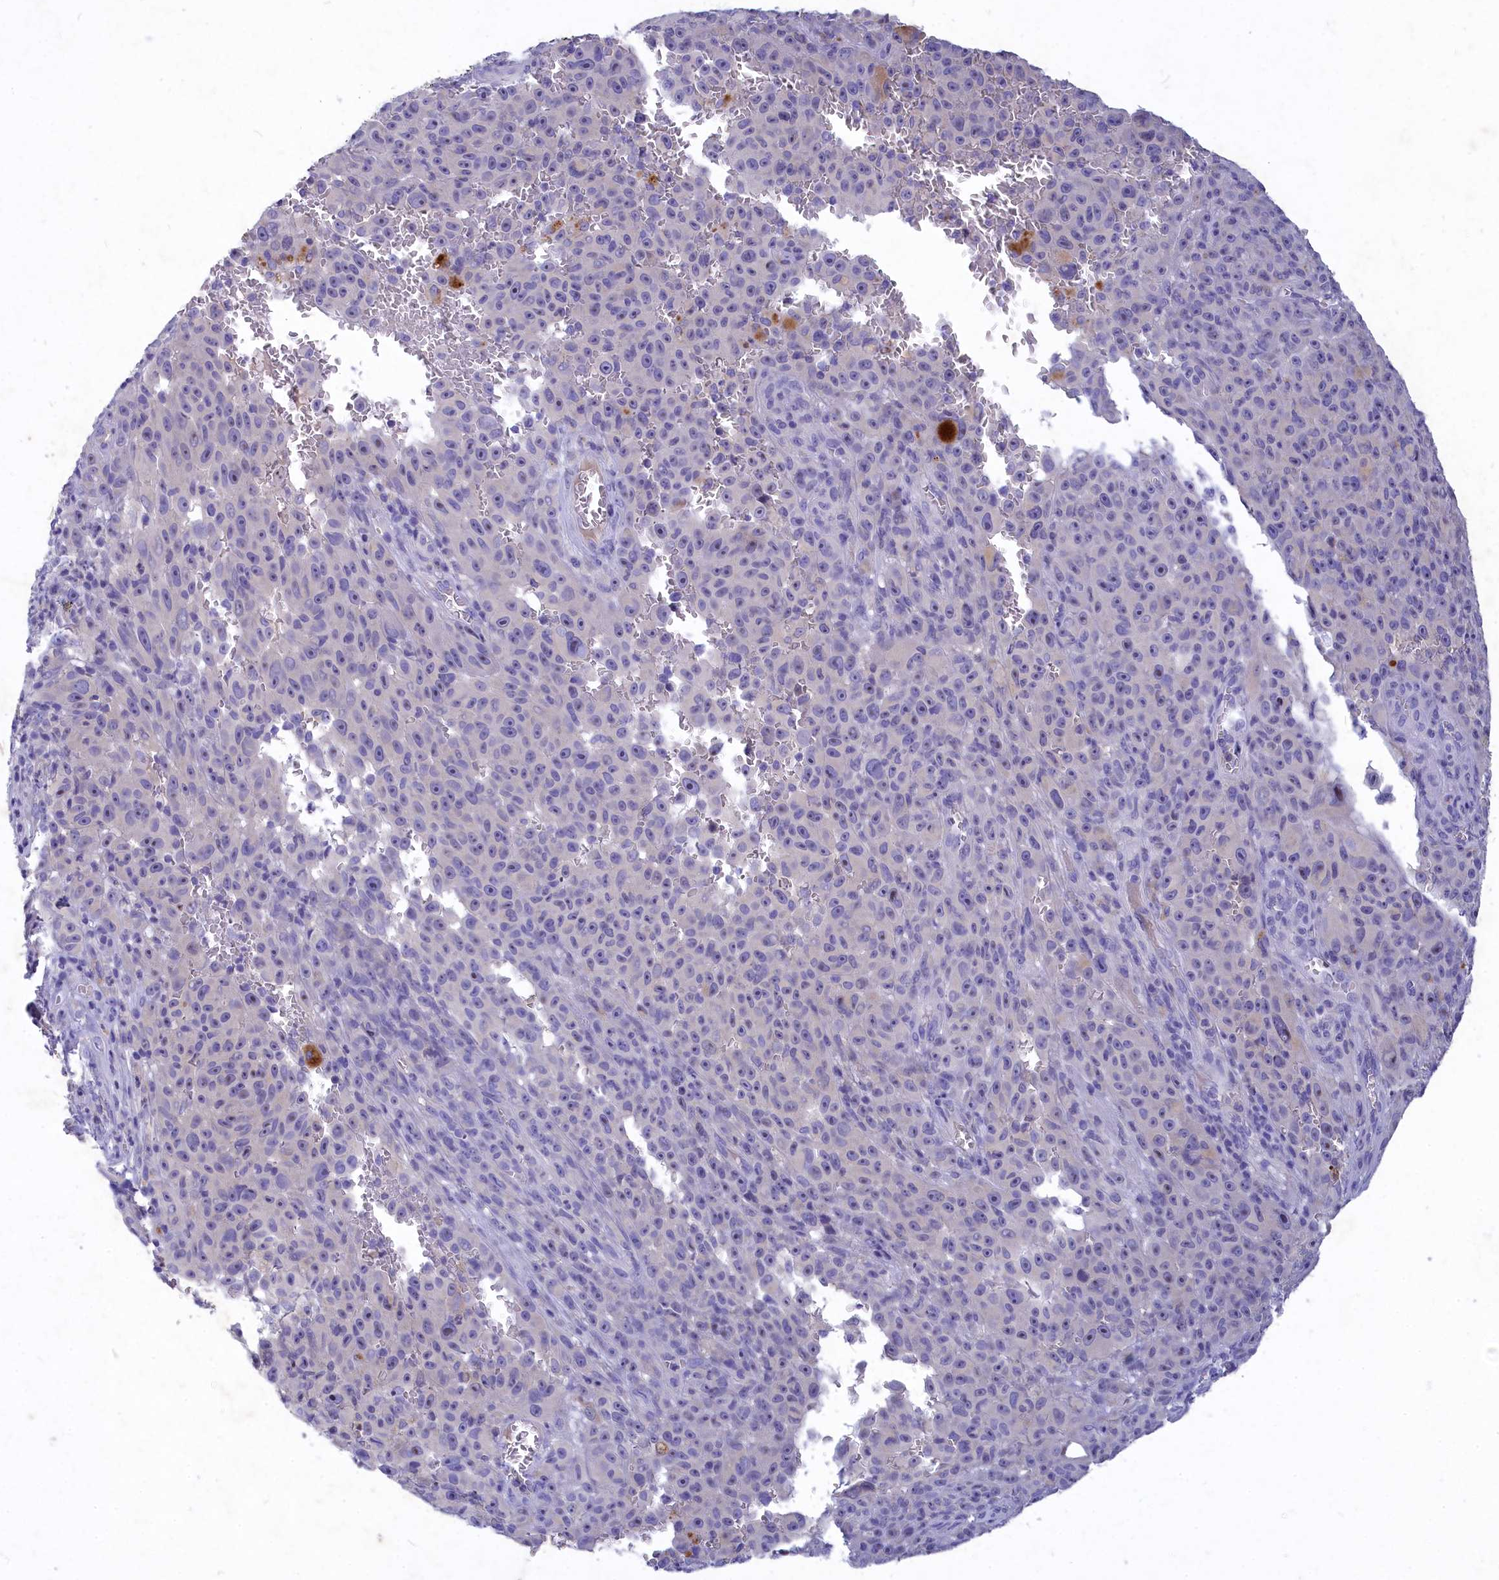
{"staining": {"intensity": "negative", "quantity": "none", "location": "none"}, "tissue": "melanoma", "cell_type": "Tumor cells", "image_type": "cancer", "snomed": [{"axis": "morphology", "description": "Malignant melanoma, NOS"}, {"axis": "topography", "description": "Skin"}], "caption": "A photomicrograph of malignant melanoma stained for a protein exhibits no brown staining in tumor cells.", "gene": "DEFB119", "patient": {"sex": "female", "age": 82}}